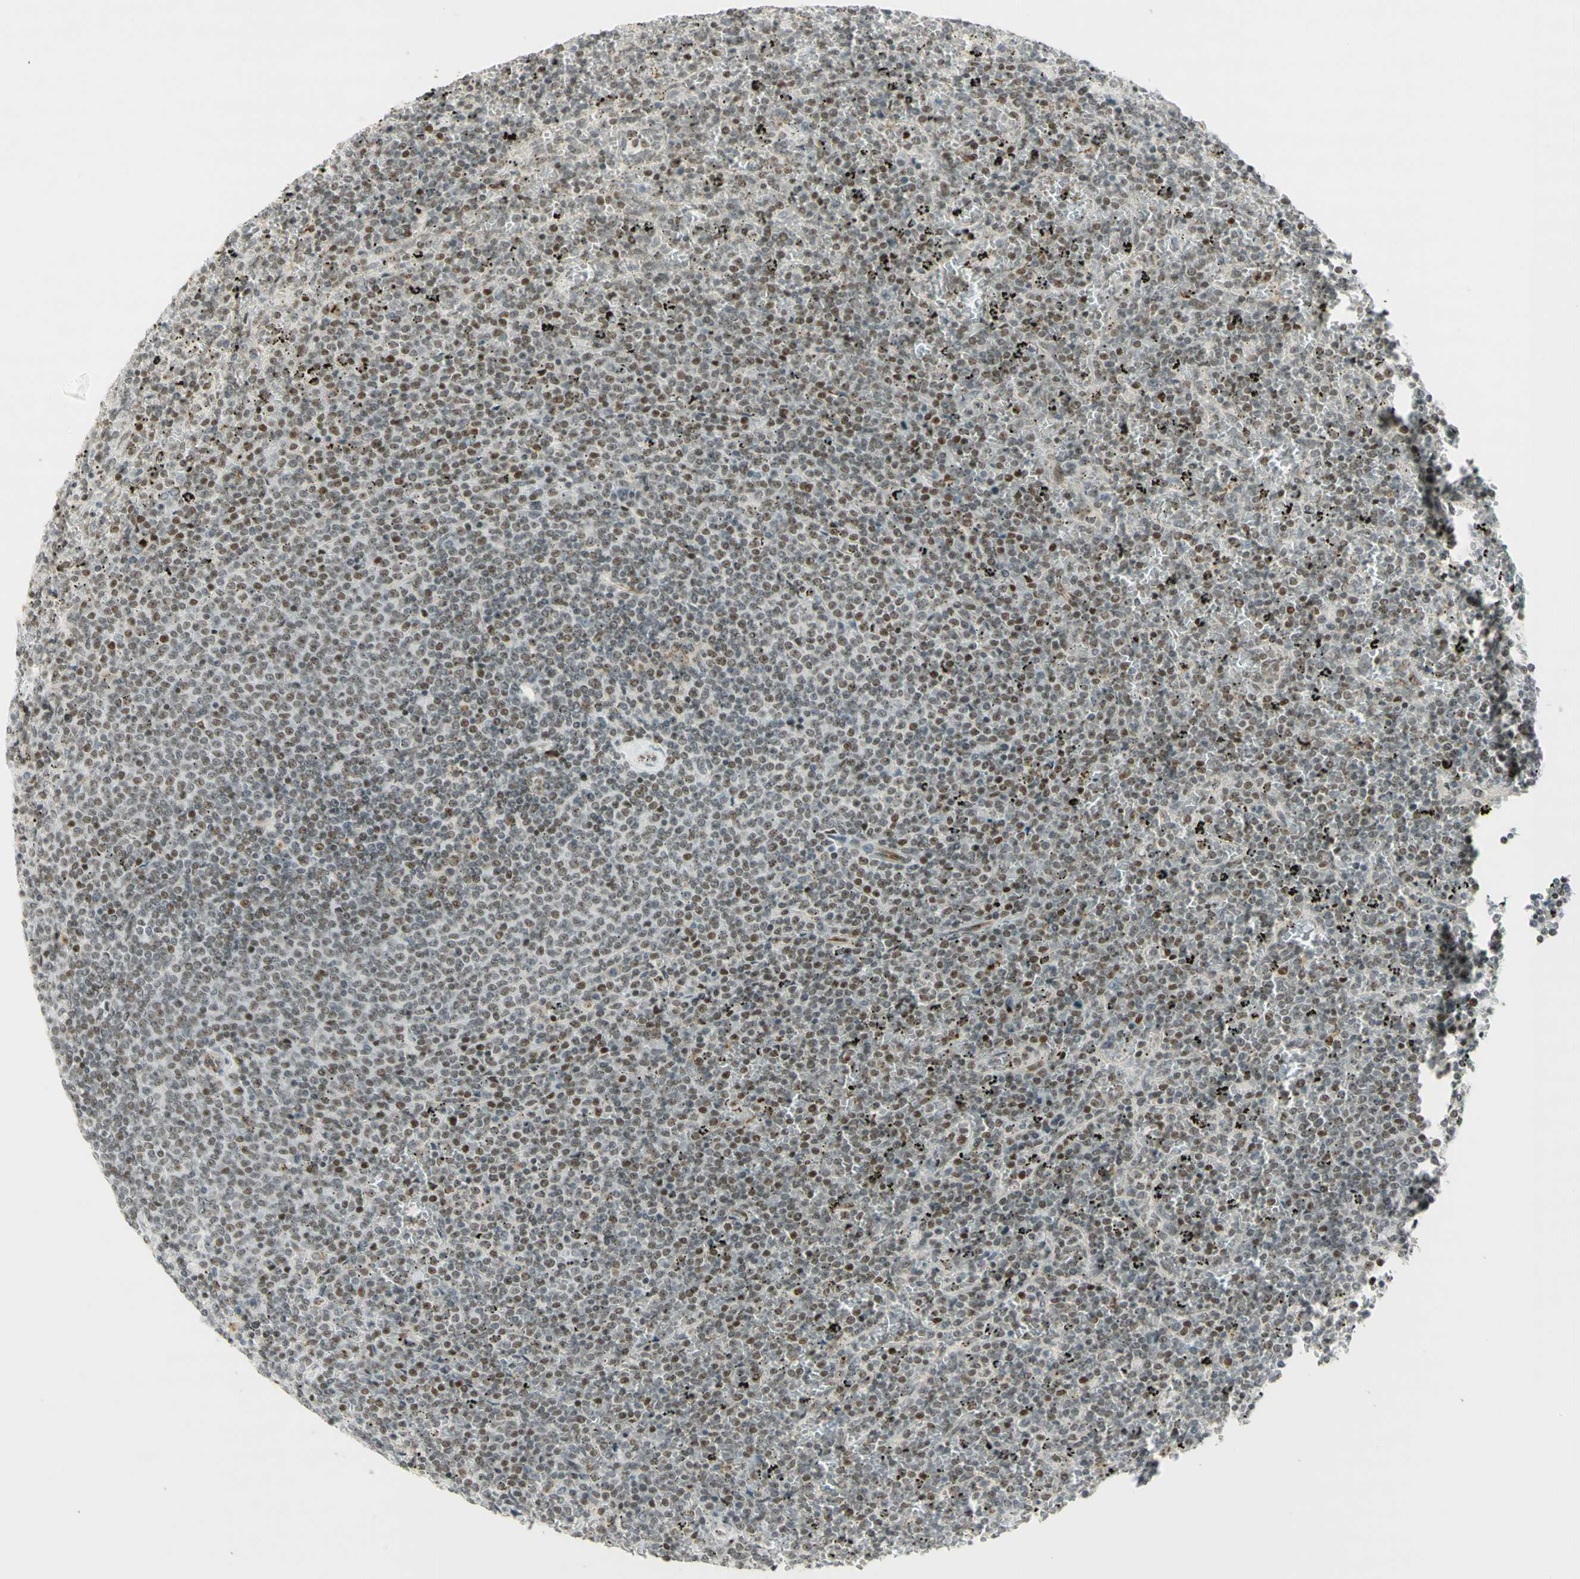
{"staining": {"intensity": "moderate", "quantity": ">75%", "location": "cytoplasmic/membranous,nuclear"}, "tissue": "lymphoma", "cell_type": "Tumor cells", "image_type": "cancer", "snomed": [{"axis": "morphology", "description": "Malignant lymphoma, non-Hodgkin's type, Low grade"}, {"axis": "topography", "description": "Spleen"}], "caption": "Protein staining of lymphoma tissue reveals moderate cytoplasmic/membranous and nuclear expression in approximately >75% of tumor cells. (IHC, brightfield microscopy, high magnification).", "gene": "IRF1", "patient": {"sex": "female", "age": 77}}